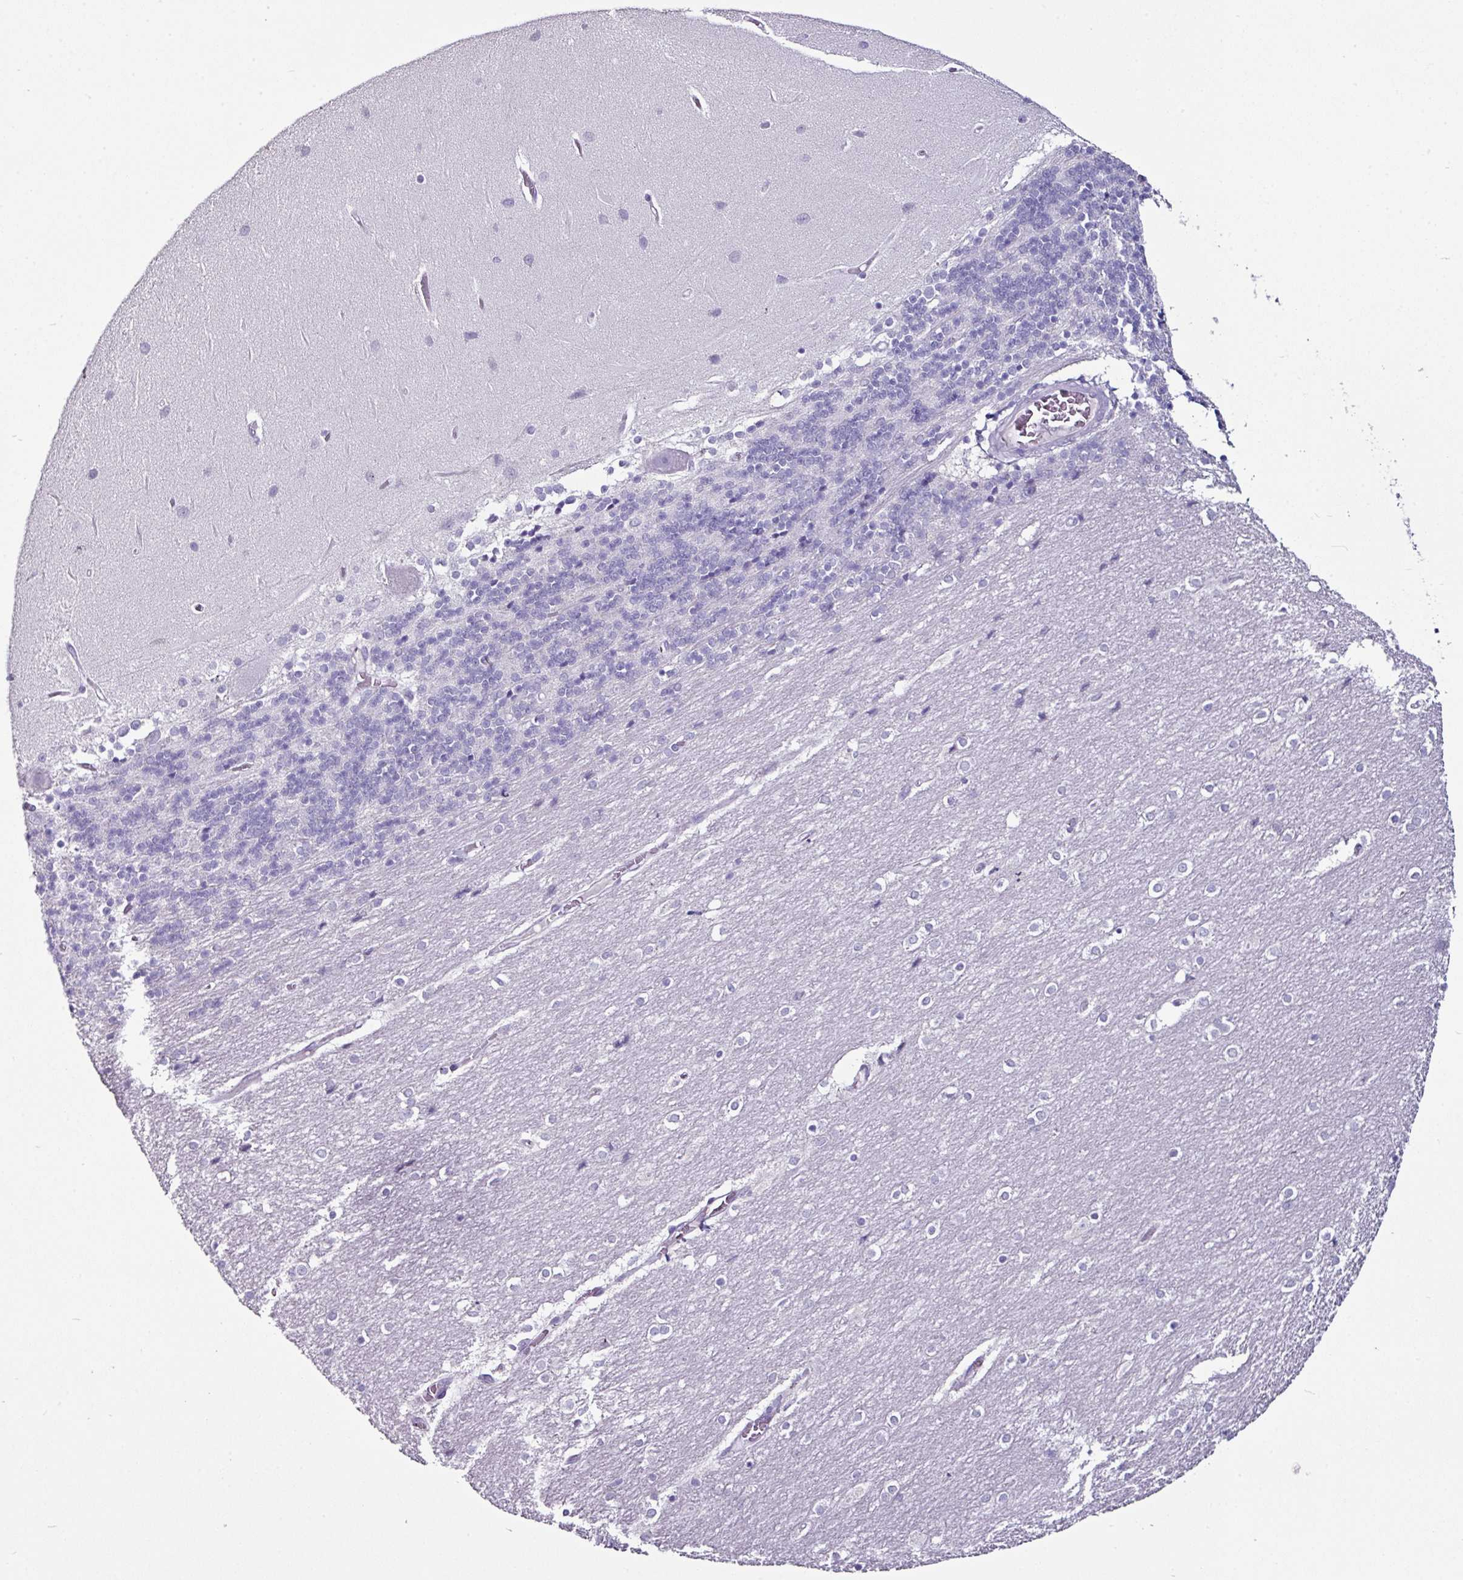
{"staining": {"intensity": "negative", "quantity": "none", "location": "none"}, "tissue": "cerebellum", "cell_type": "Cells in granular layer", "image_type": "normal", "snomed": [{"axis": "morphology", "description": "Normal tissue, NOS"}, {"axis": "topography", "description": "Cerebellum"}], "caption": "Cells in granular layer show no significant protein positivity in unremarkable cerebellum.", "gene": "GLP2R", "patient": {"sex": "female", "age": 54}}